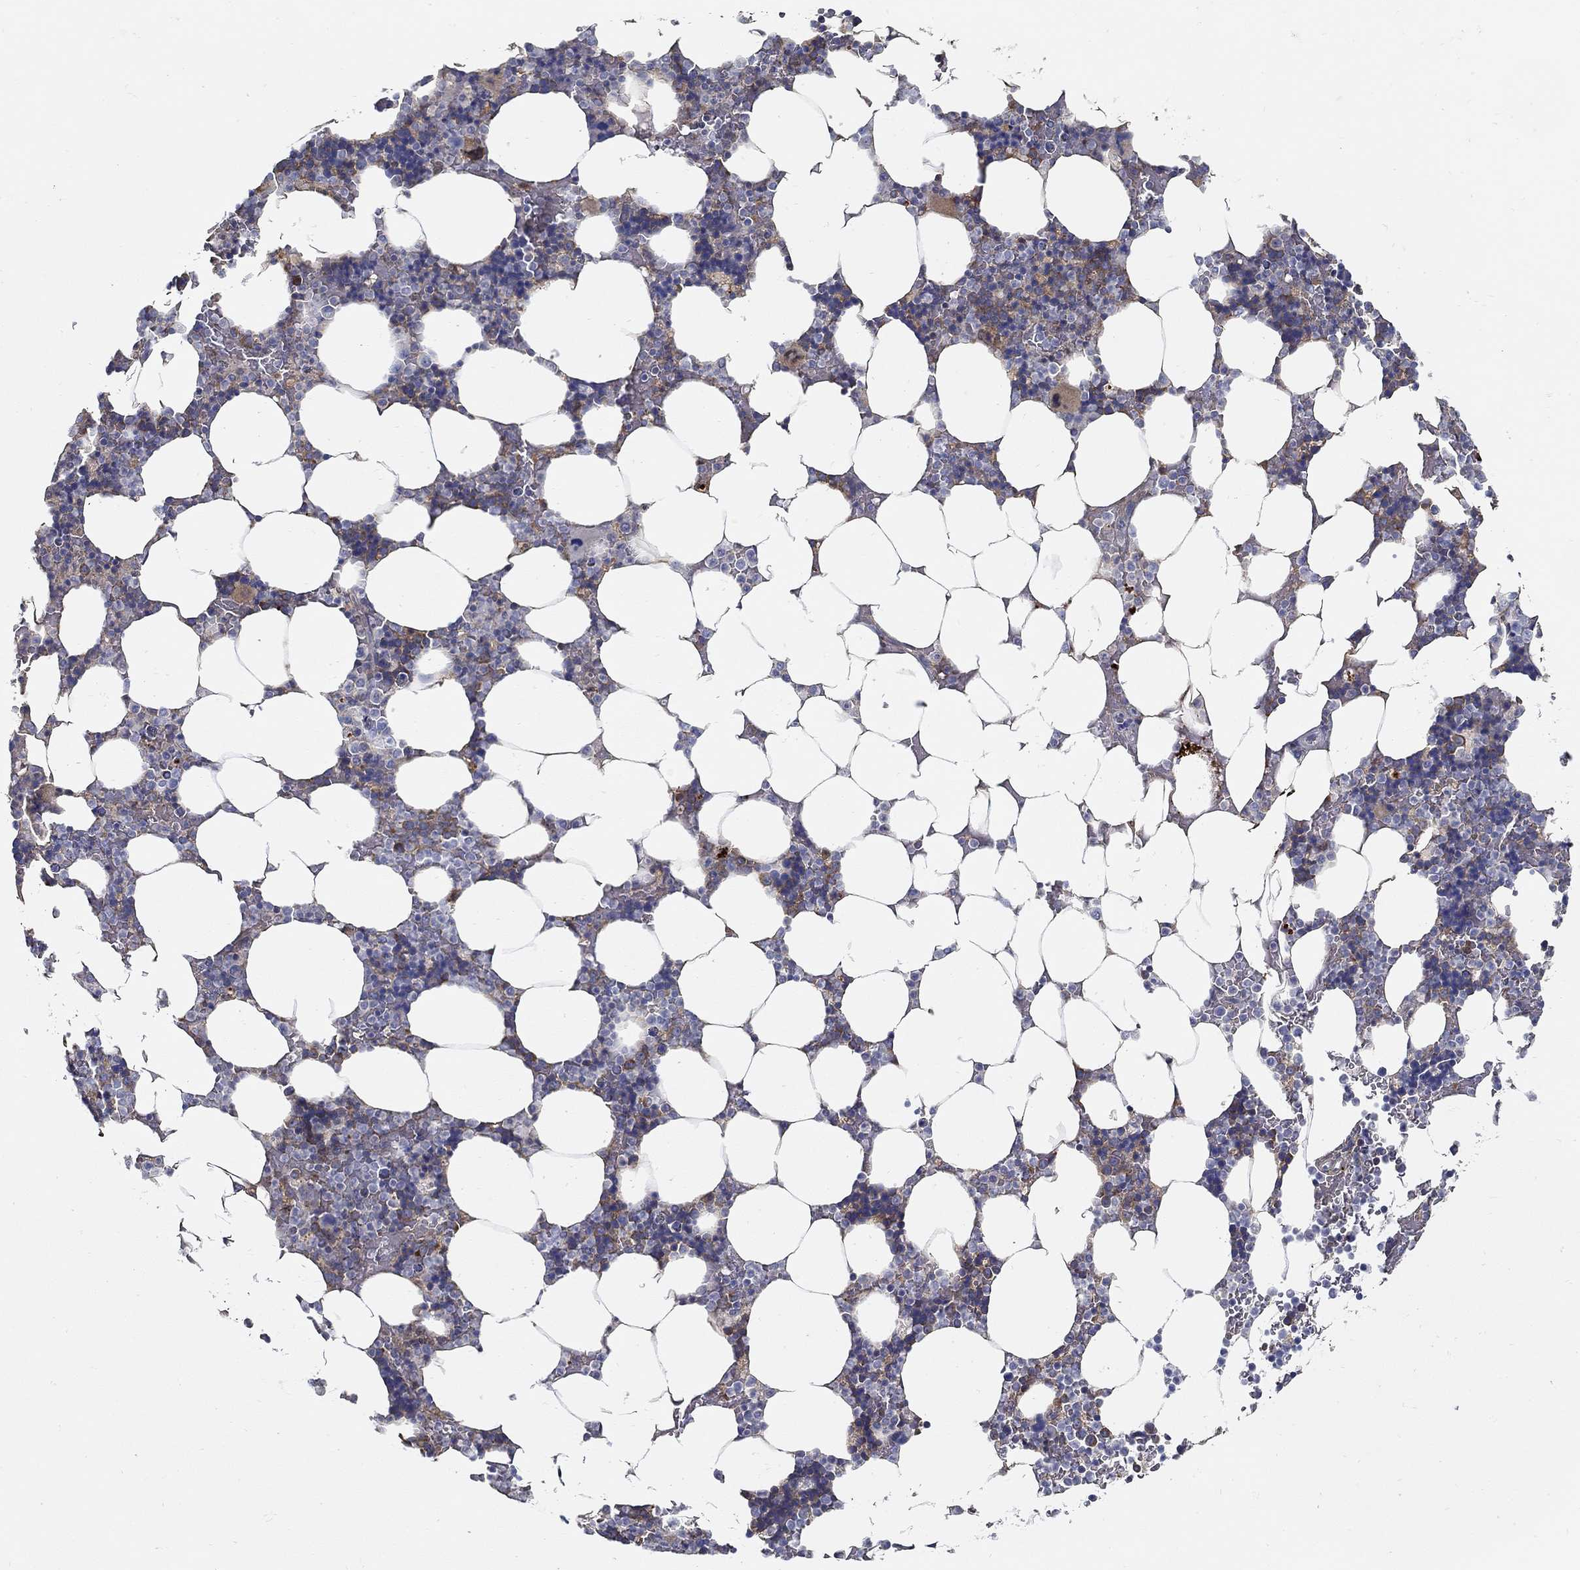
{"staining": {"intensity": "strong", "quantity": "<25%", "location": "cytoplasmic/membranous"}, "tissue": "bone marrow", "cell_type": "Hematopoietic cells", "image_type": "normal", "snomed": [{"axis": "morphology", "description": "Normal tissue, NOS"}, {"axis": "topography", "description": "Bone marrow"}], "caption": "The micrograph displays staining of unremarkable bone marrow, revealing strong cytoplasmic/membranous protein positivity (brown color) within hematopoietic cells. The staining is performed using DAB (3,3'-diaminobenzidine) brown chromogen to label protein expression. The nuclei are counter-stained blue using hematoxylin.", "gene": "TGFBI", "patient": {"sex": "male", "age": 51}}